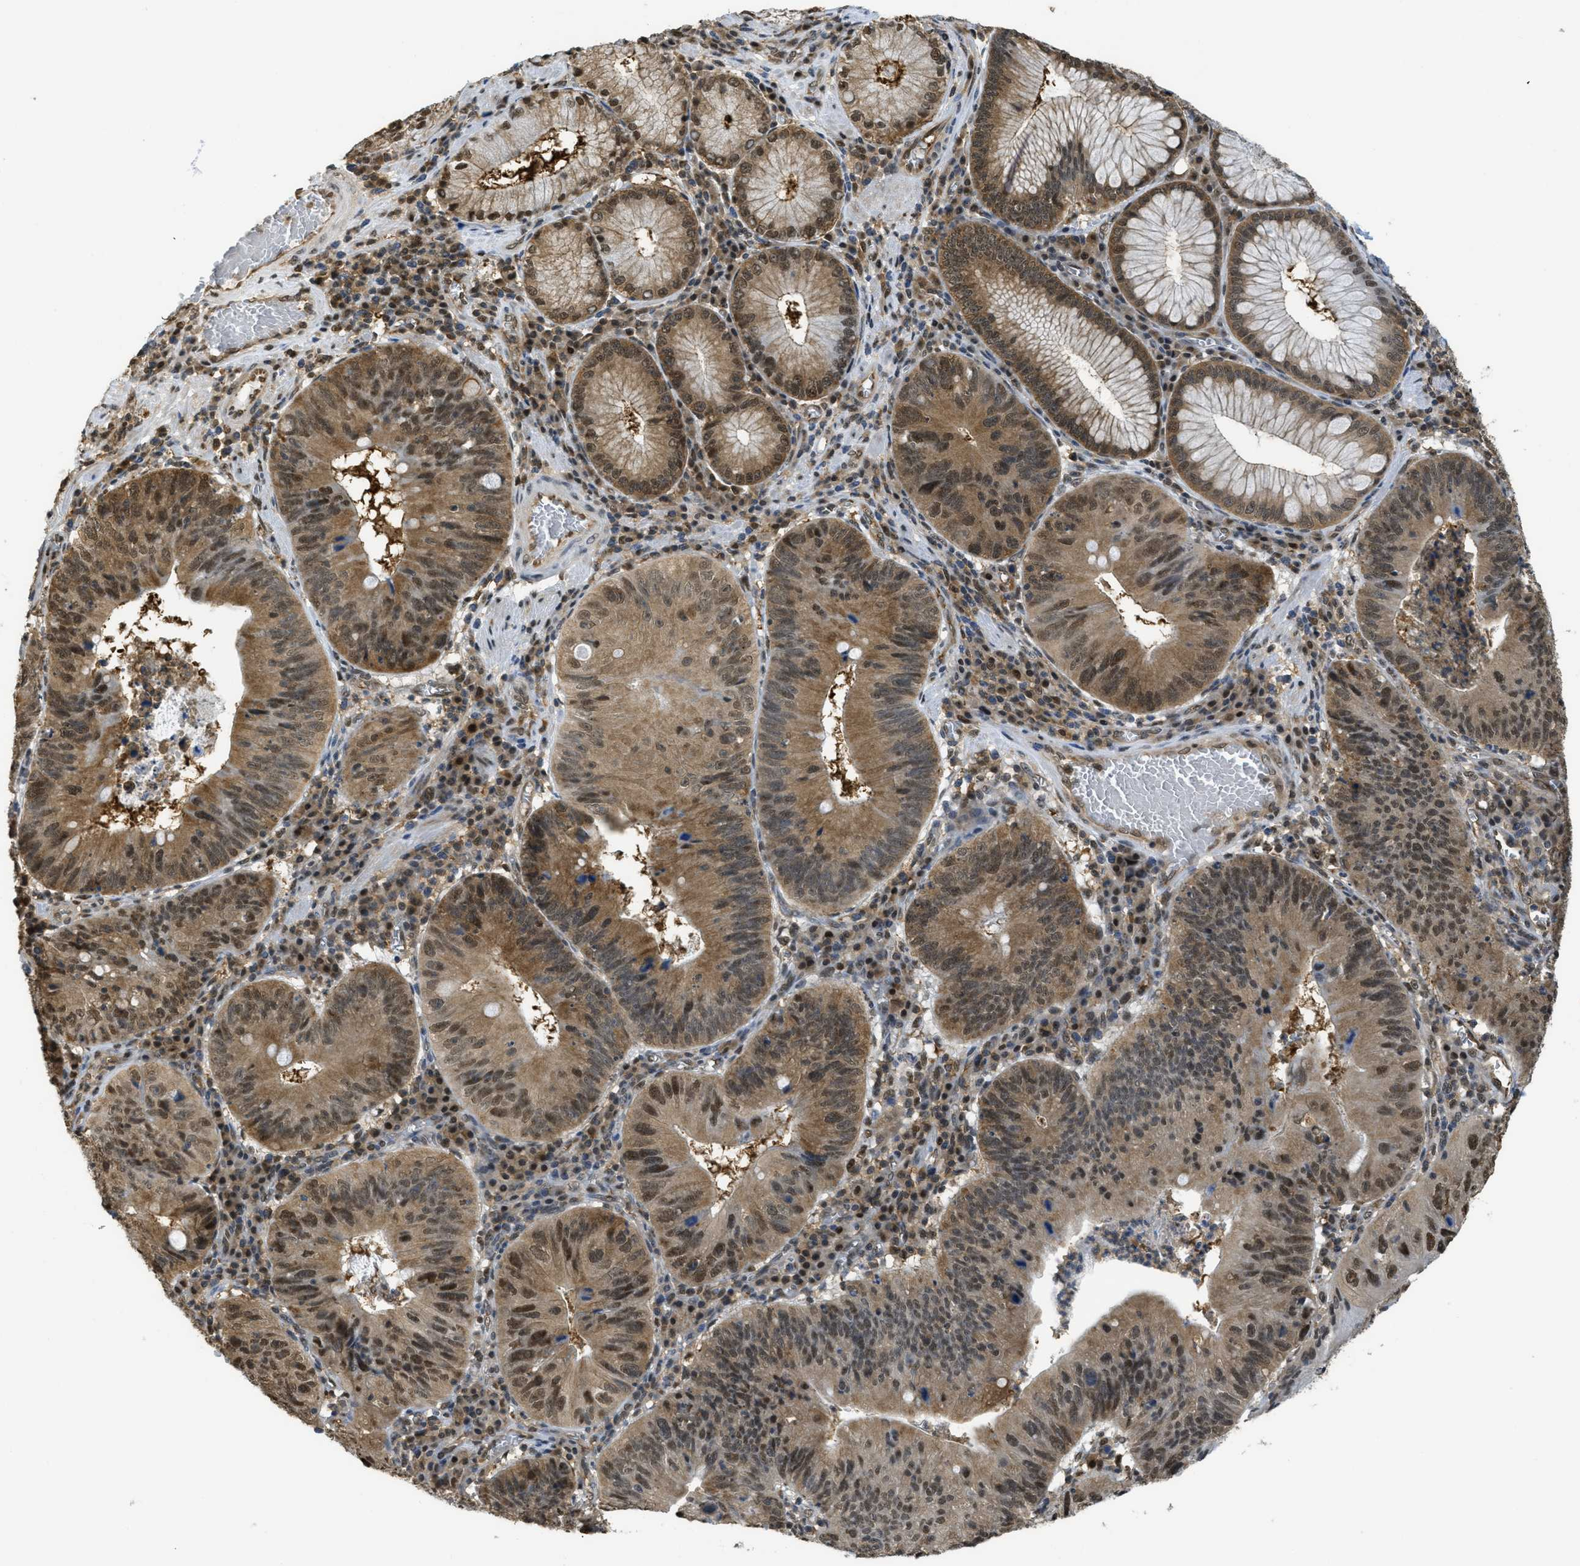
{"staining": {"intensity": "strong", "quantity": ">75%", "location": "cytoplasmic/membranous,nuclear"}, "tissue": "stomach cancer", "cell_type": "Tumor cells", "image_type": "cancer", "snomed": [{"axis": "morphology", "description": "Adenocarcinoma, NOS"}, {"axis": "topography", "description": "Stomach"}], "caption": "Human stomach cancer stained for a protein (brown) shows strong cytoplasmic/membranous and nuclear positive expression in about >75% of tumor cells.", "gene": "PSMC5", "patient": {"sex": "male", "age": 59}}